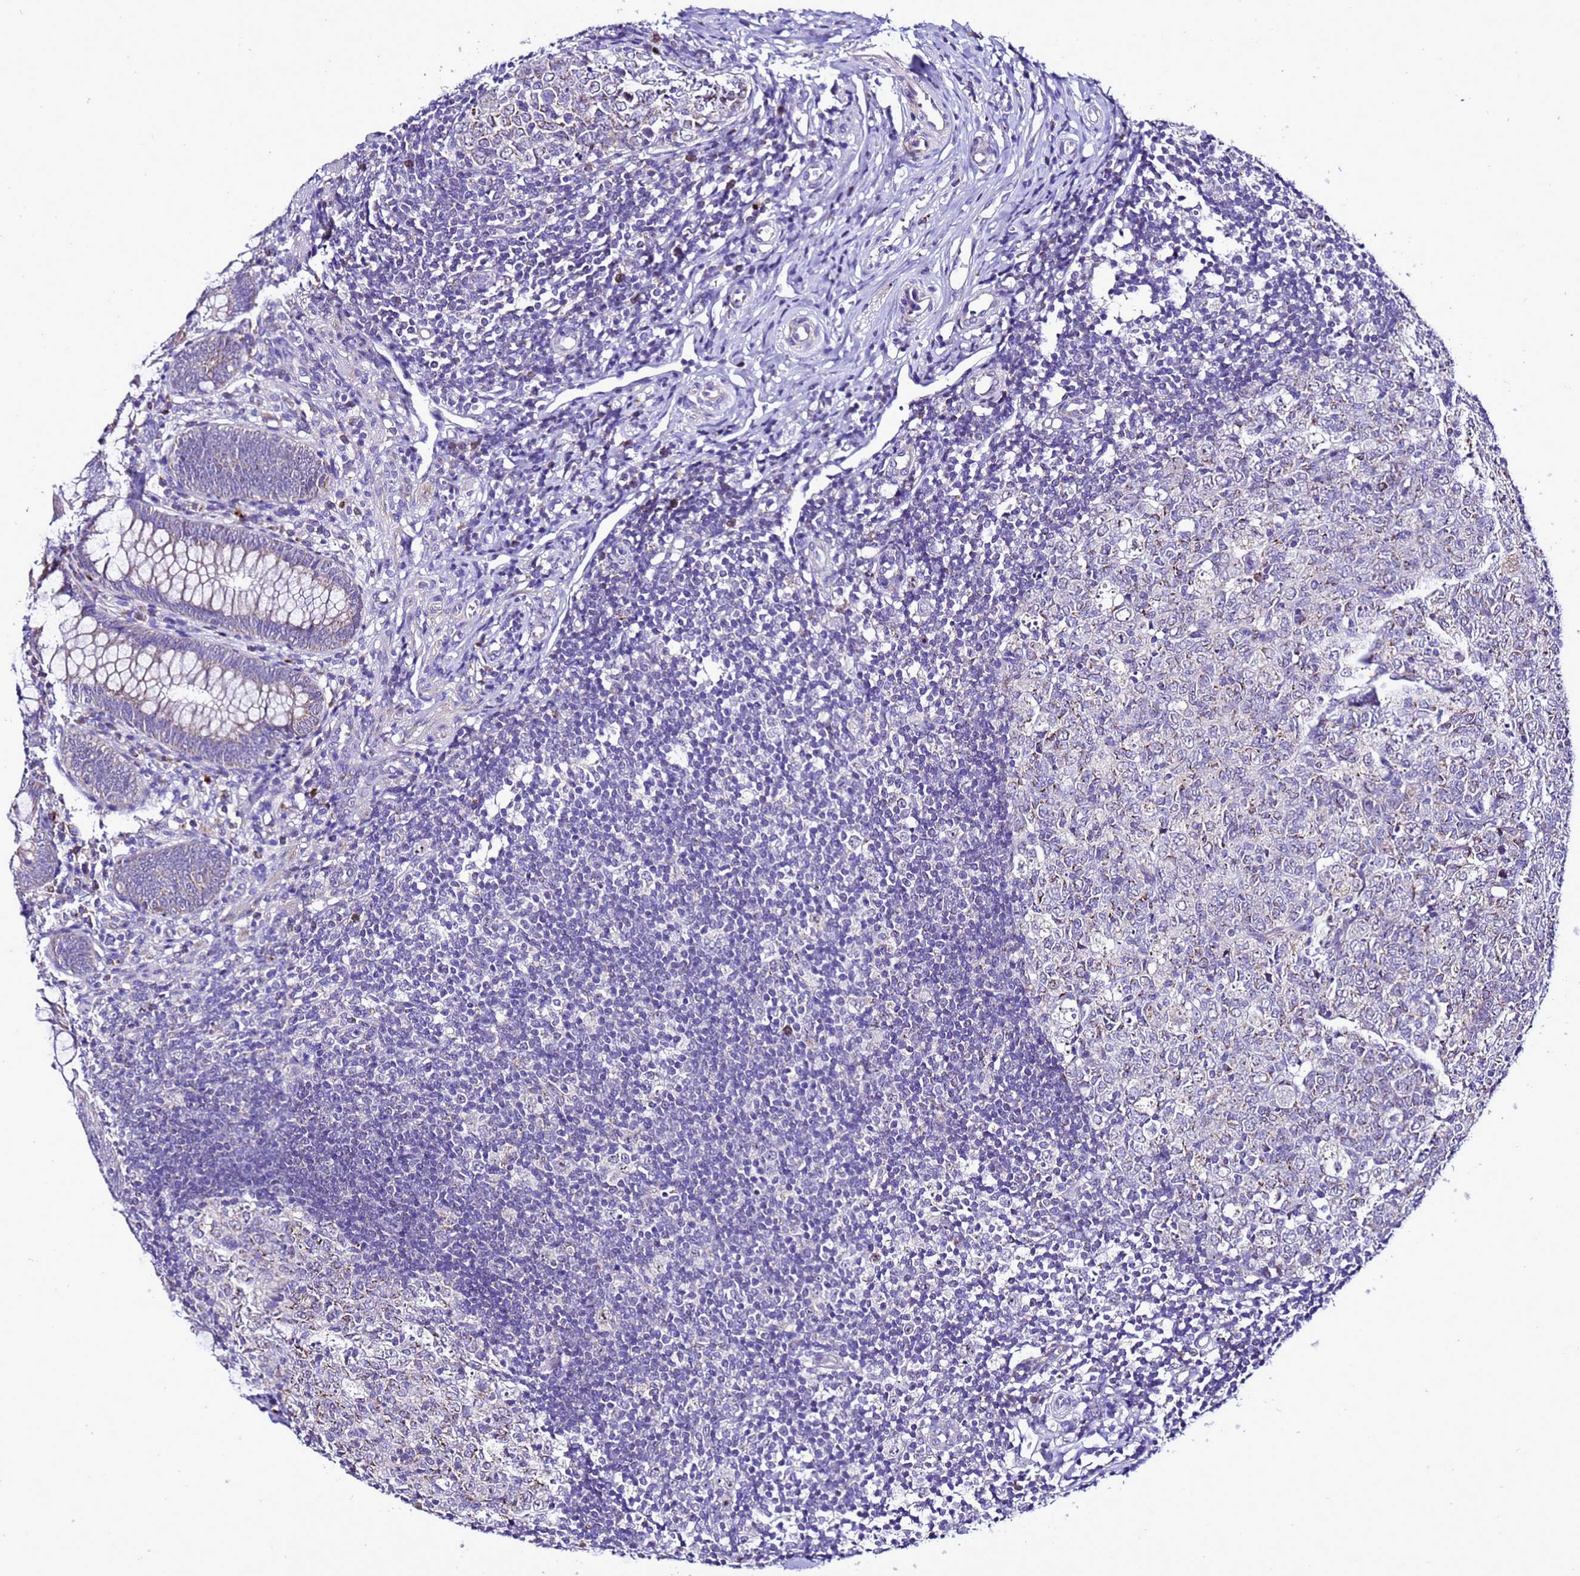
{"staining": {"intensity": "moderate", "quantity": "25%-75%", "location": "cytoplasmic/membranous"}, "tissue": "appendix", "cell_type": "Glandular cells", "image_type": "normal", "snomed": [{"axis": "morphology", "description": "Normal tissue, NOS"}, {"axis": "topography", "description": "Appendix"}], "caption": "Immunohistochemical staining of normal human appendix displays 25%-75% levels of moderate cytoplasmic/membranous protein positivity in about 25%-75% of glandular cells.", "gene": "DPH6", "patient": {"sex": "male", "age": 14}}